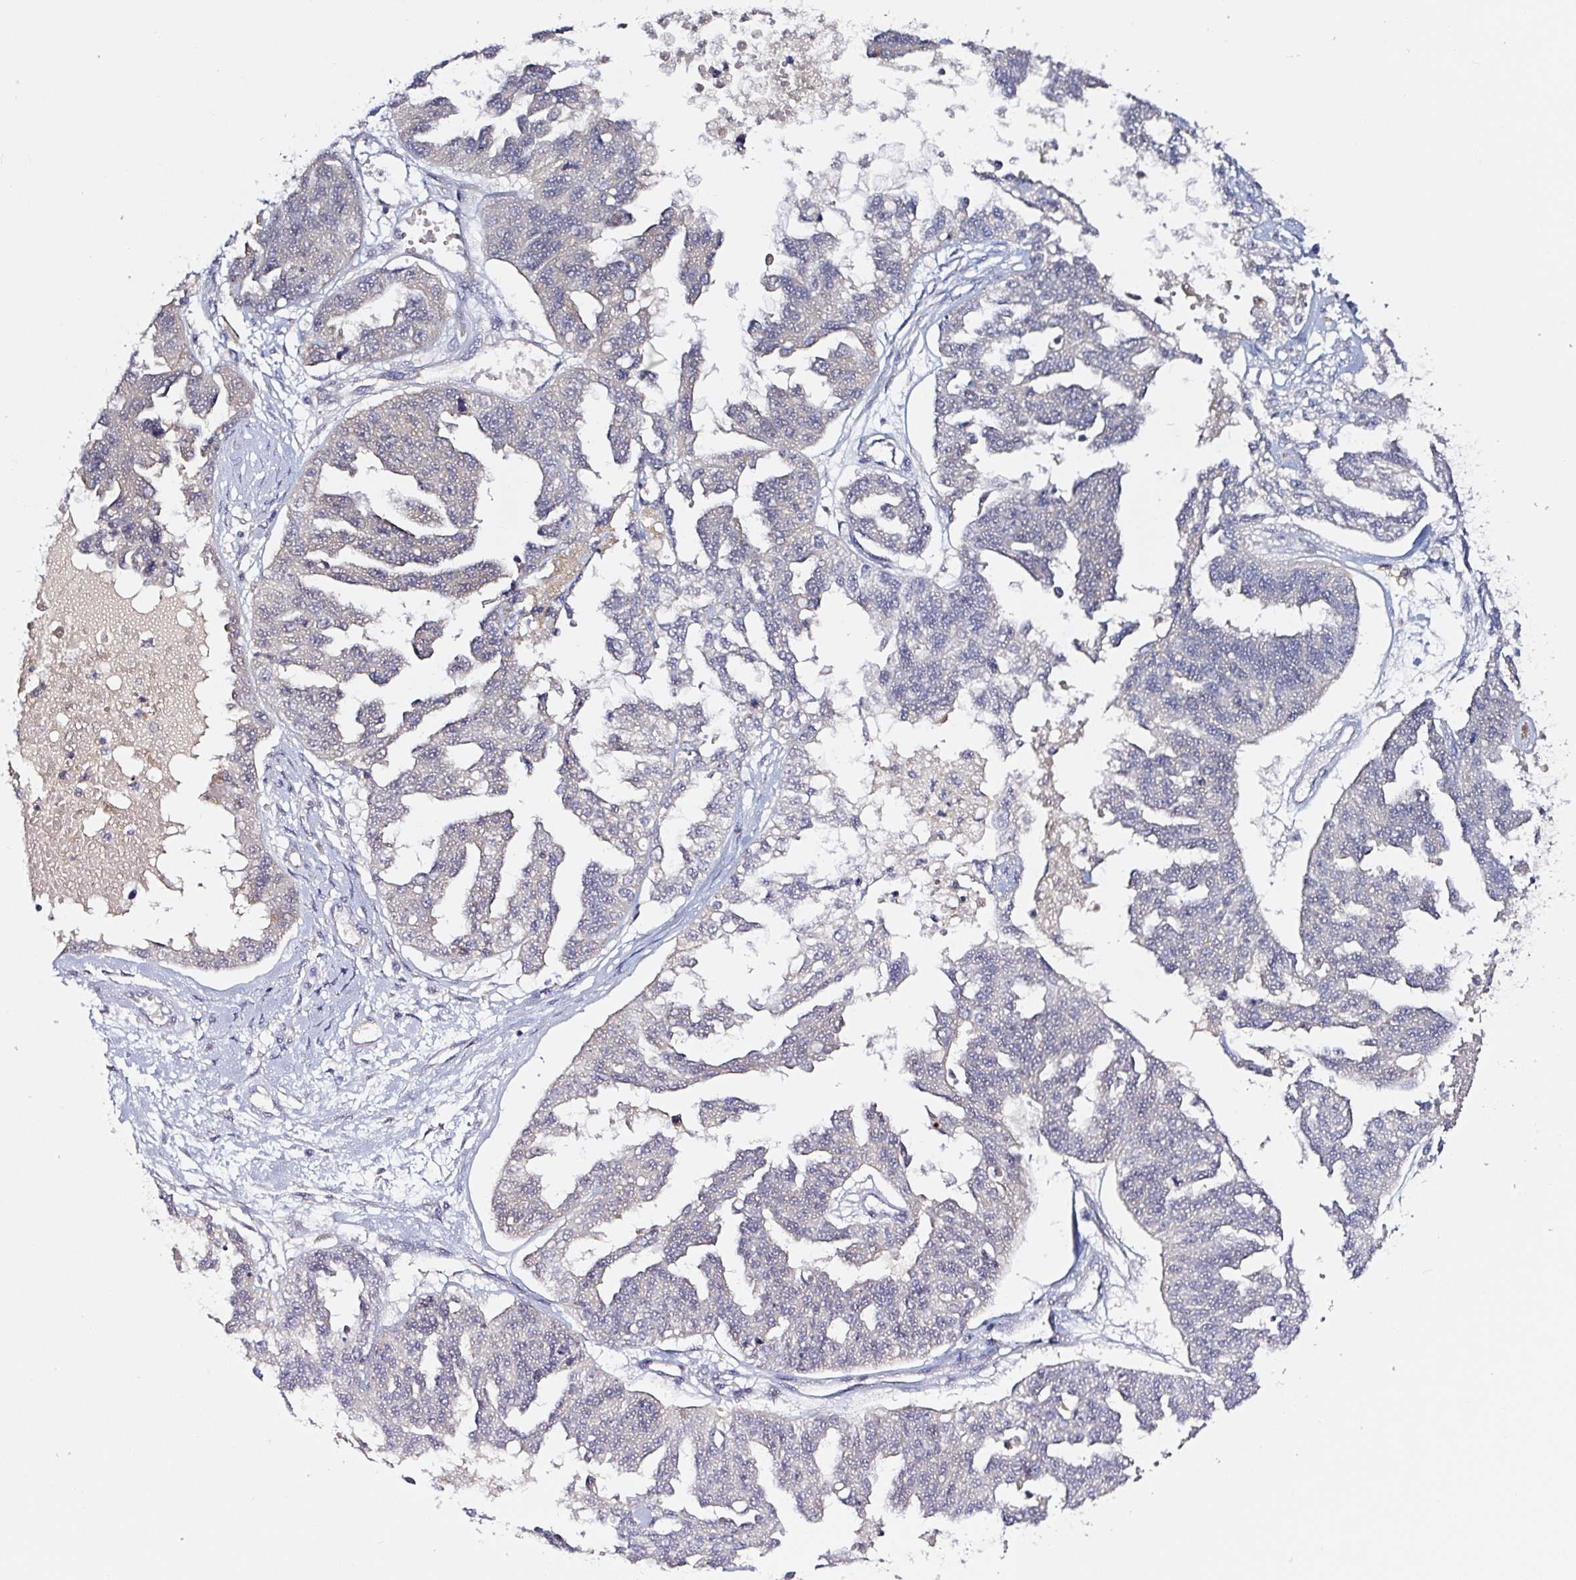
{"staining": {"intensity": "negative", "quantity": "none", "location": "none"}, "tissue": "ovarian cancer", "cell_type": "Tumor cells", "image_type": "cancer", "snomed": [{"axis": "morphology", "description": "Cystadenocarcinoma, serous, NOS"}, {"axis": "topography", "description": "Ovary"}], "caption": "This is an immunohistochemistry (IHC) micrograph of ovarian serous cystadenocarcinoma. There is no positivity in tumor cells.", "gene": "PRKAA2", "patient": {"sex": "female", "age": 58}}